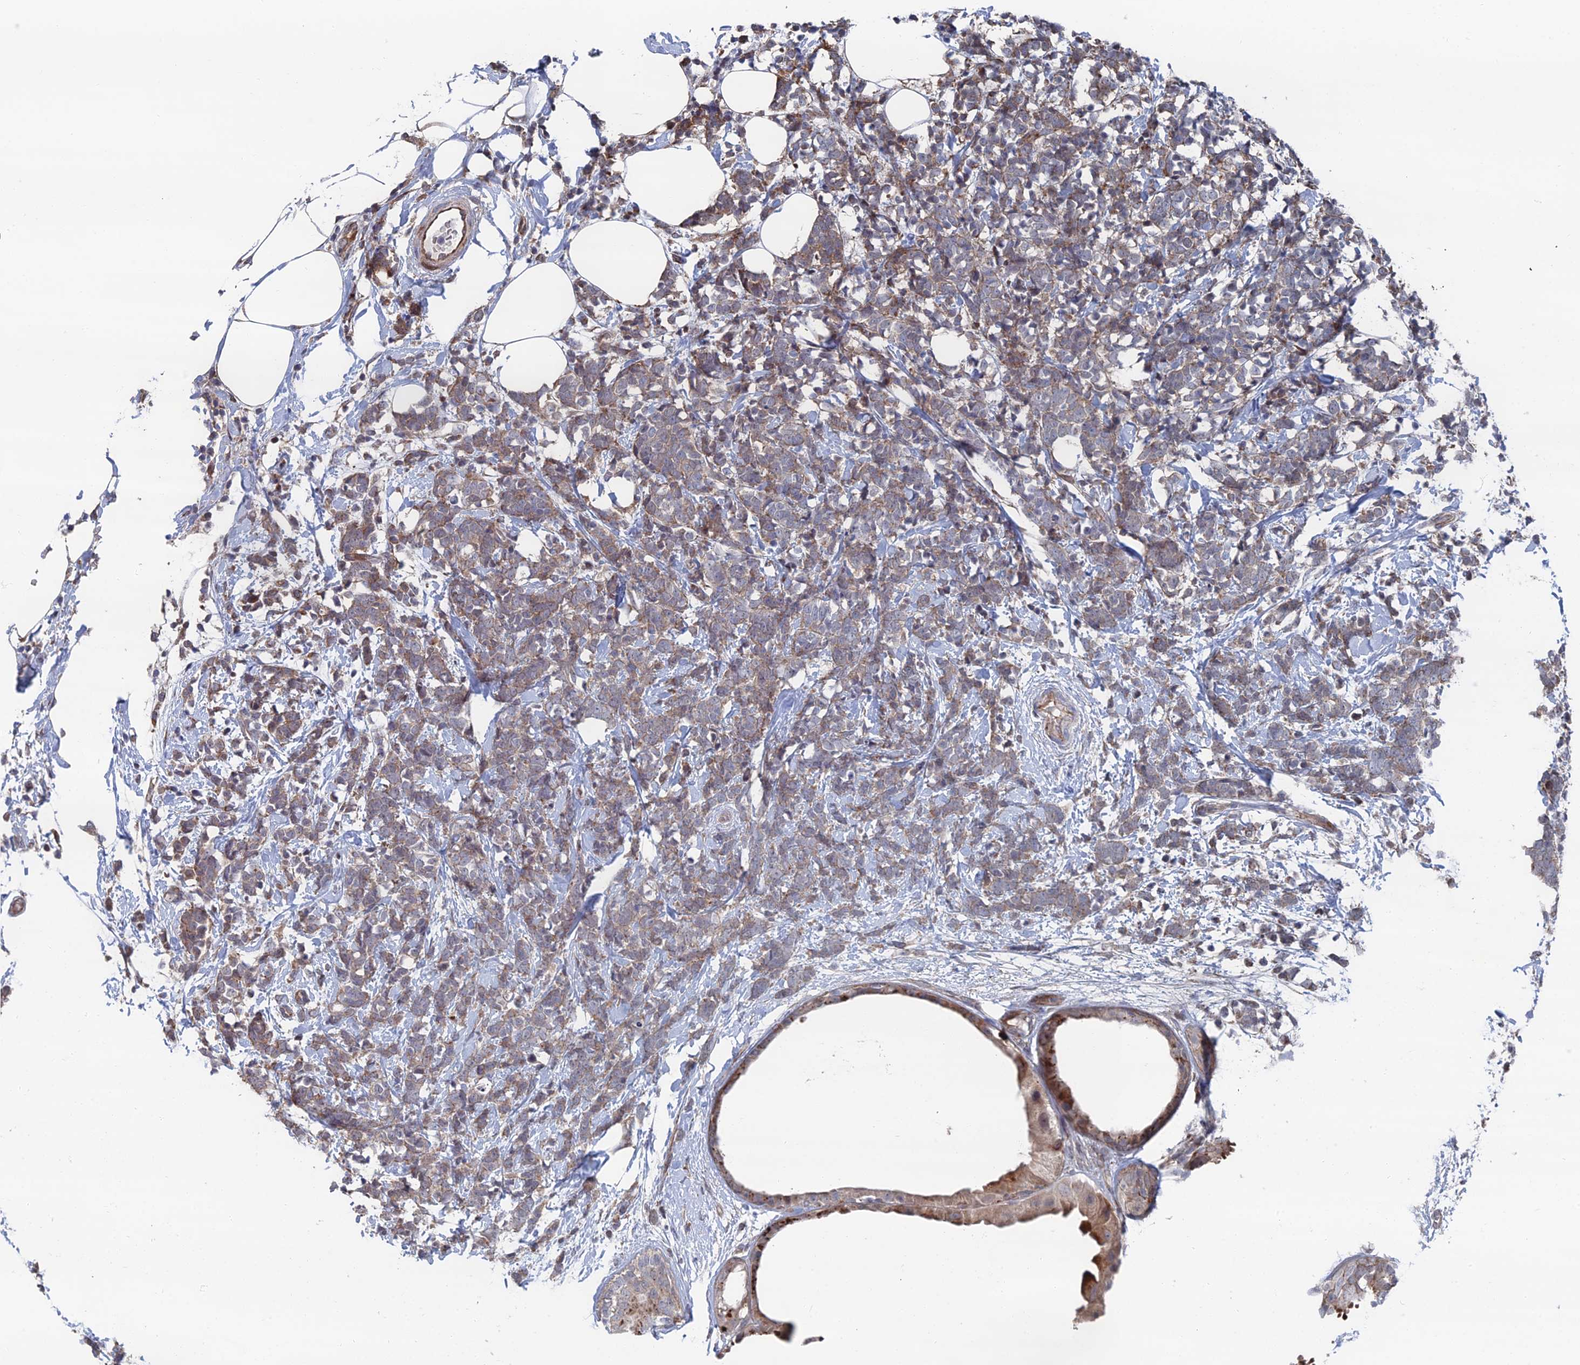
{"staining": {"intensity": "moderate", "quantity": "<25%", "location": "cytoplasmic/membranous"}, "tissue": "breast cancer", "cell_type": "Tumor cells", "image_type": "cancer", "snomed": [{"axis": "morphology", "description": "Lobular carcinoma"}, {"axis": "topography", "description": "Breast"}], "caption": "Human lobular carcinoma (breast) stained with a protein marker exhibits moderate staining in tumor cells.", "gene": "GTF2IRD1", "patient": {"sex": "female", "age": 58}}